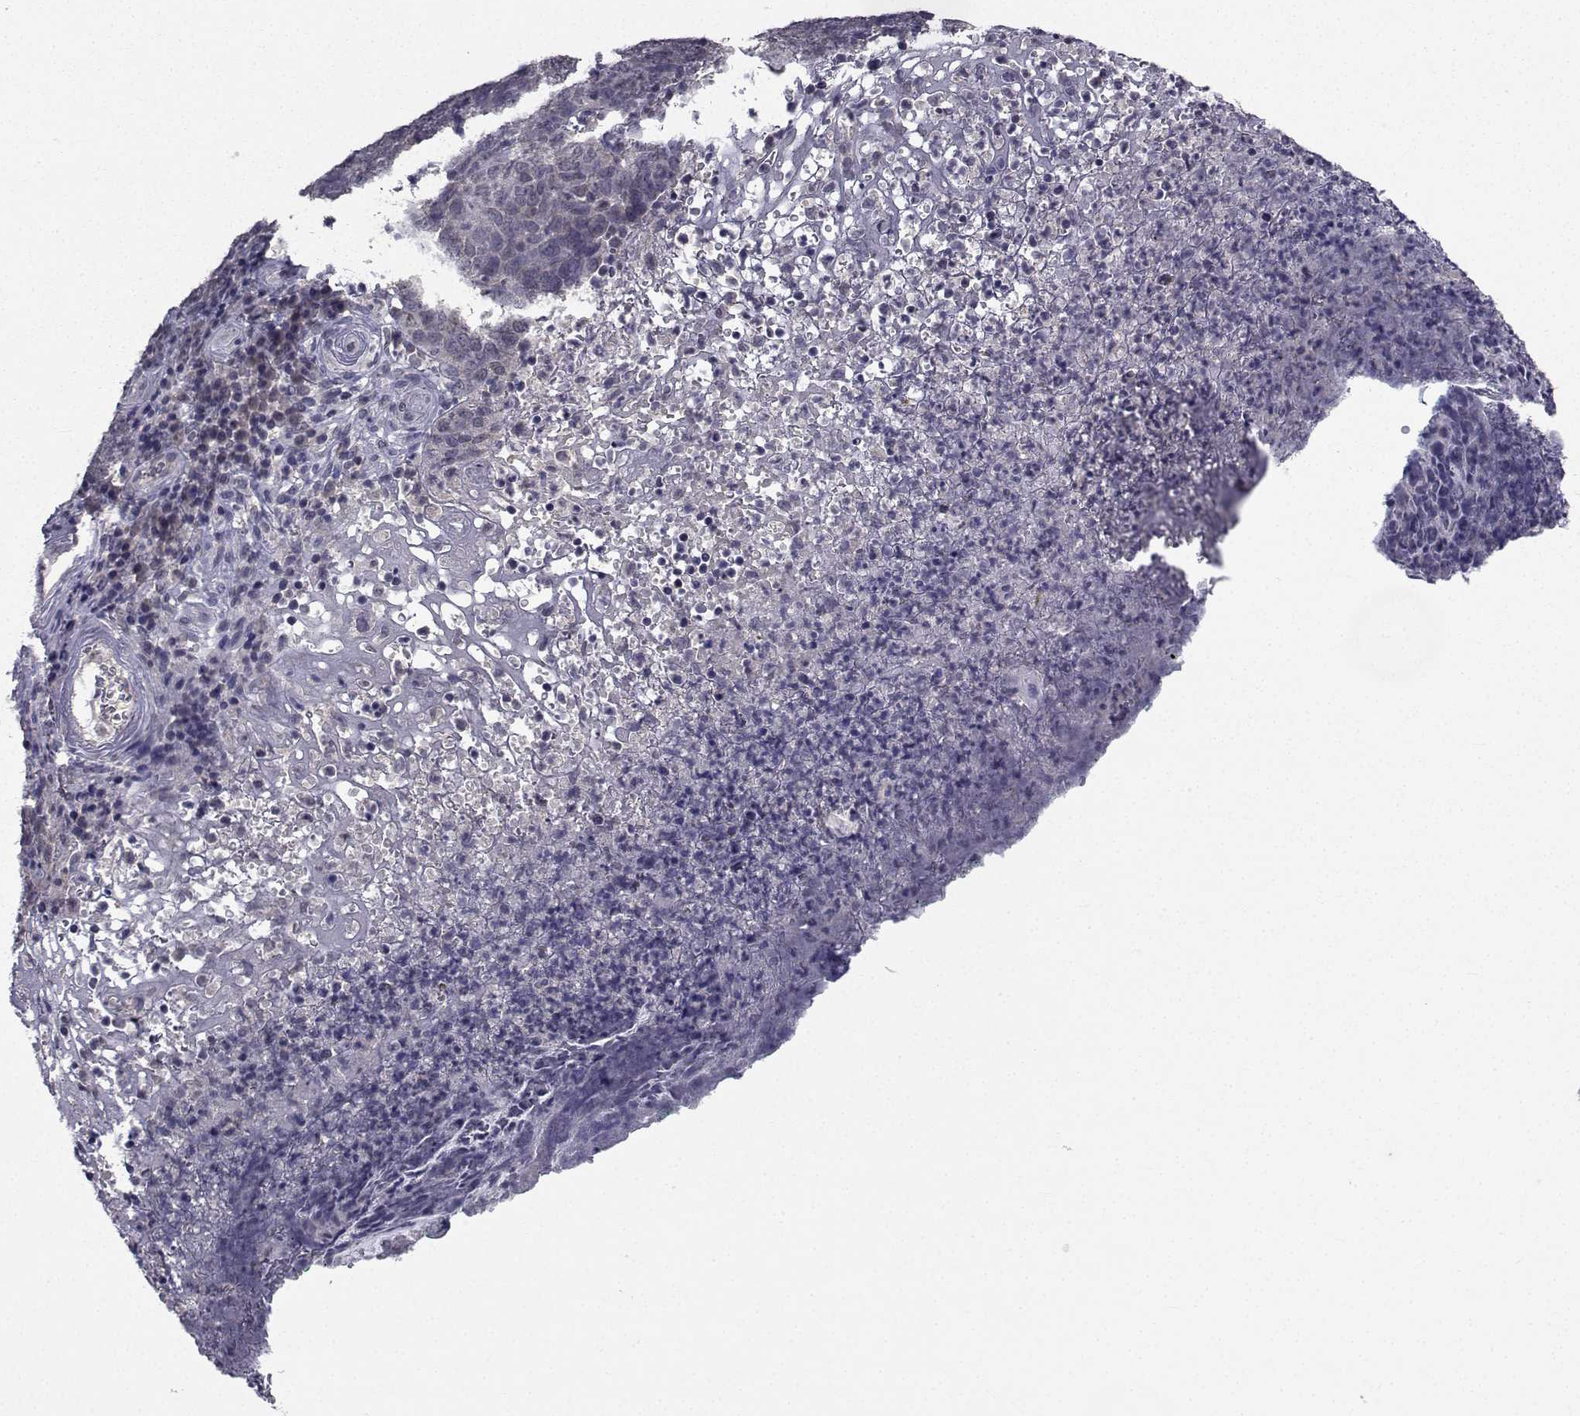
{"staining": {"intensity": "negative", "quantity": "none", "location": "none"}, "tissue": "skin cancer", "cell_type": "Tumor cells", "image_type": "cancer", "snomed": [{"axis": "morphology", "description": "Squamous cell carcinoma, NOS"}, {"axis": "topography", "description": "Skin"}, {"axis": "topography", "description": "Anal"}], "caption": "Human skin squamous cell carcinoma stained for a protein using immunohistochemistry (IHC) reveals no staining in tumor cells.", "gene": "CYP2S1", "patient": {"sex": "female", "age": 51}}